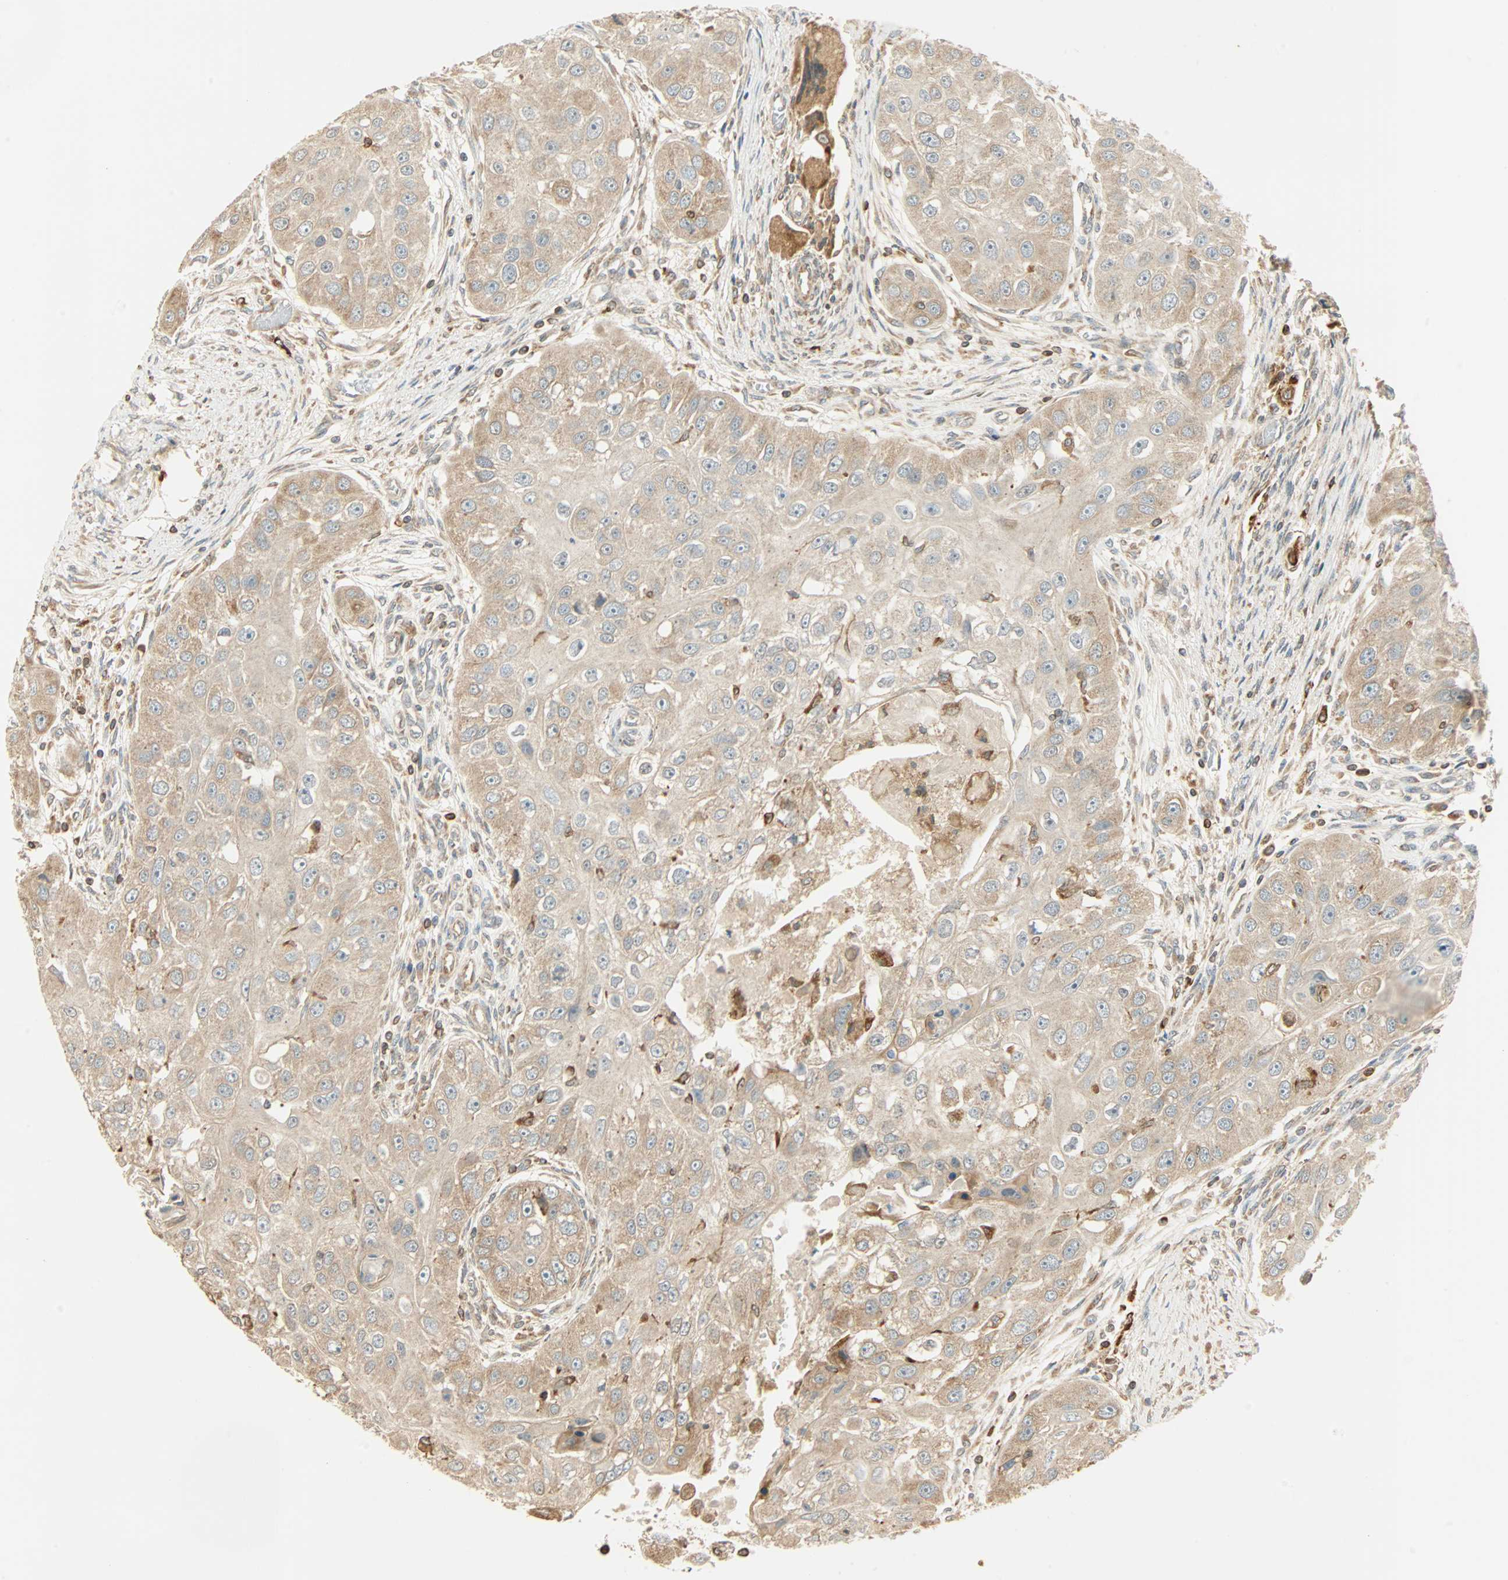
{"staining": {"intensity": "weak", "quantity": ">75%", "location": "cytoplasmic/membranous"}, "tissue": "head and neck cancer", "cell_type": "Tumor cells", "image_type": "cancer", "snomed": [{"axis": "morphology", "description": "Normal tissue, NOS"}, {"axis": "morphology", "description": "Squamous cell carcinoma, NOS"}, {"axis": "topography", "description": "Skeletal muscle"}, {"axis": "topography", "description": "Head-Neck"}], "caption": "Immunohistochemical staining of squamous cell carcinoma (head and neck) exhibits low levels of weak cytoplasmic/membranous staining in approximately >75% of tumor cells.", "gene": "PNPLA6", "patient": {"sex": "male", "age": 51}}